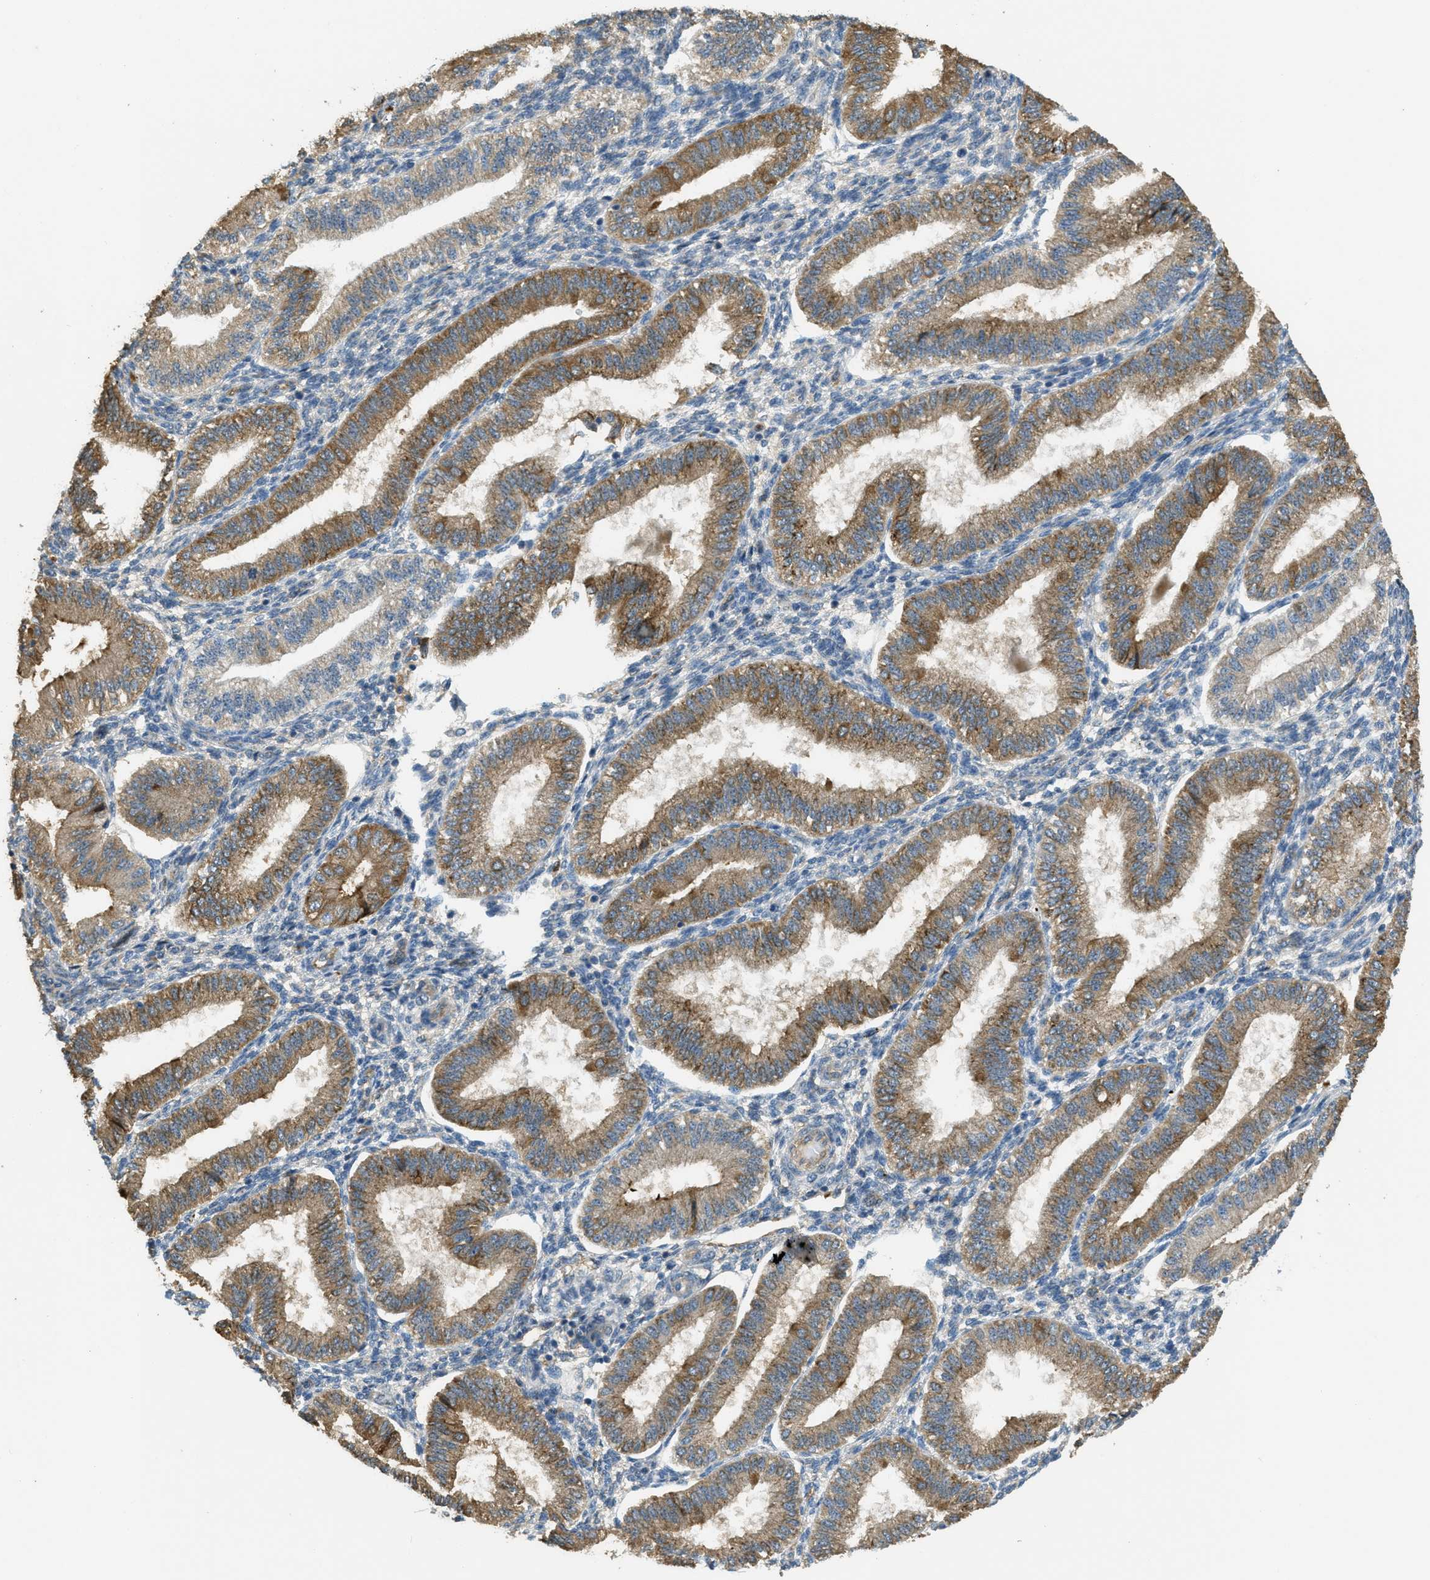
{"staining": {"intensity": "negative", "quantity": "none", "location": "none"}, "tissue": "endometrium", "cell_type": "Cells in endometrial stroma", "image_type": "normal", "snomed": [{"axis": "morphology", "description": "Normal tissue, NOS"}, {"axis": "topography", "description": "Endometrium"}], "caption": "This micrograph is of benign endometrium stained with IHC to label a protein in brown with the nuclei are counter-stained blue. There is no staining in cells in endometrial stroma. (DAB IHC with hematoxylin counter stain).", "gene": "OSMR", "patient": {"sex": "female", "age": 39}}